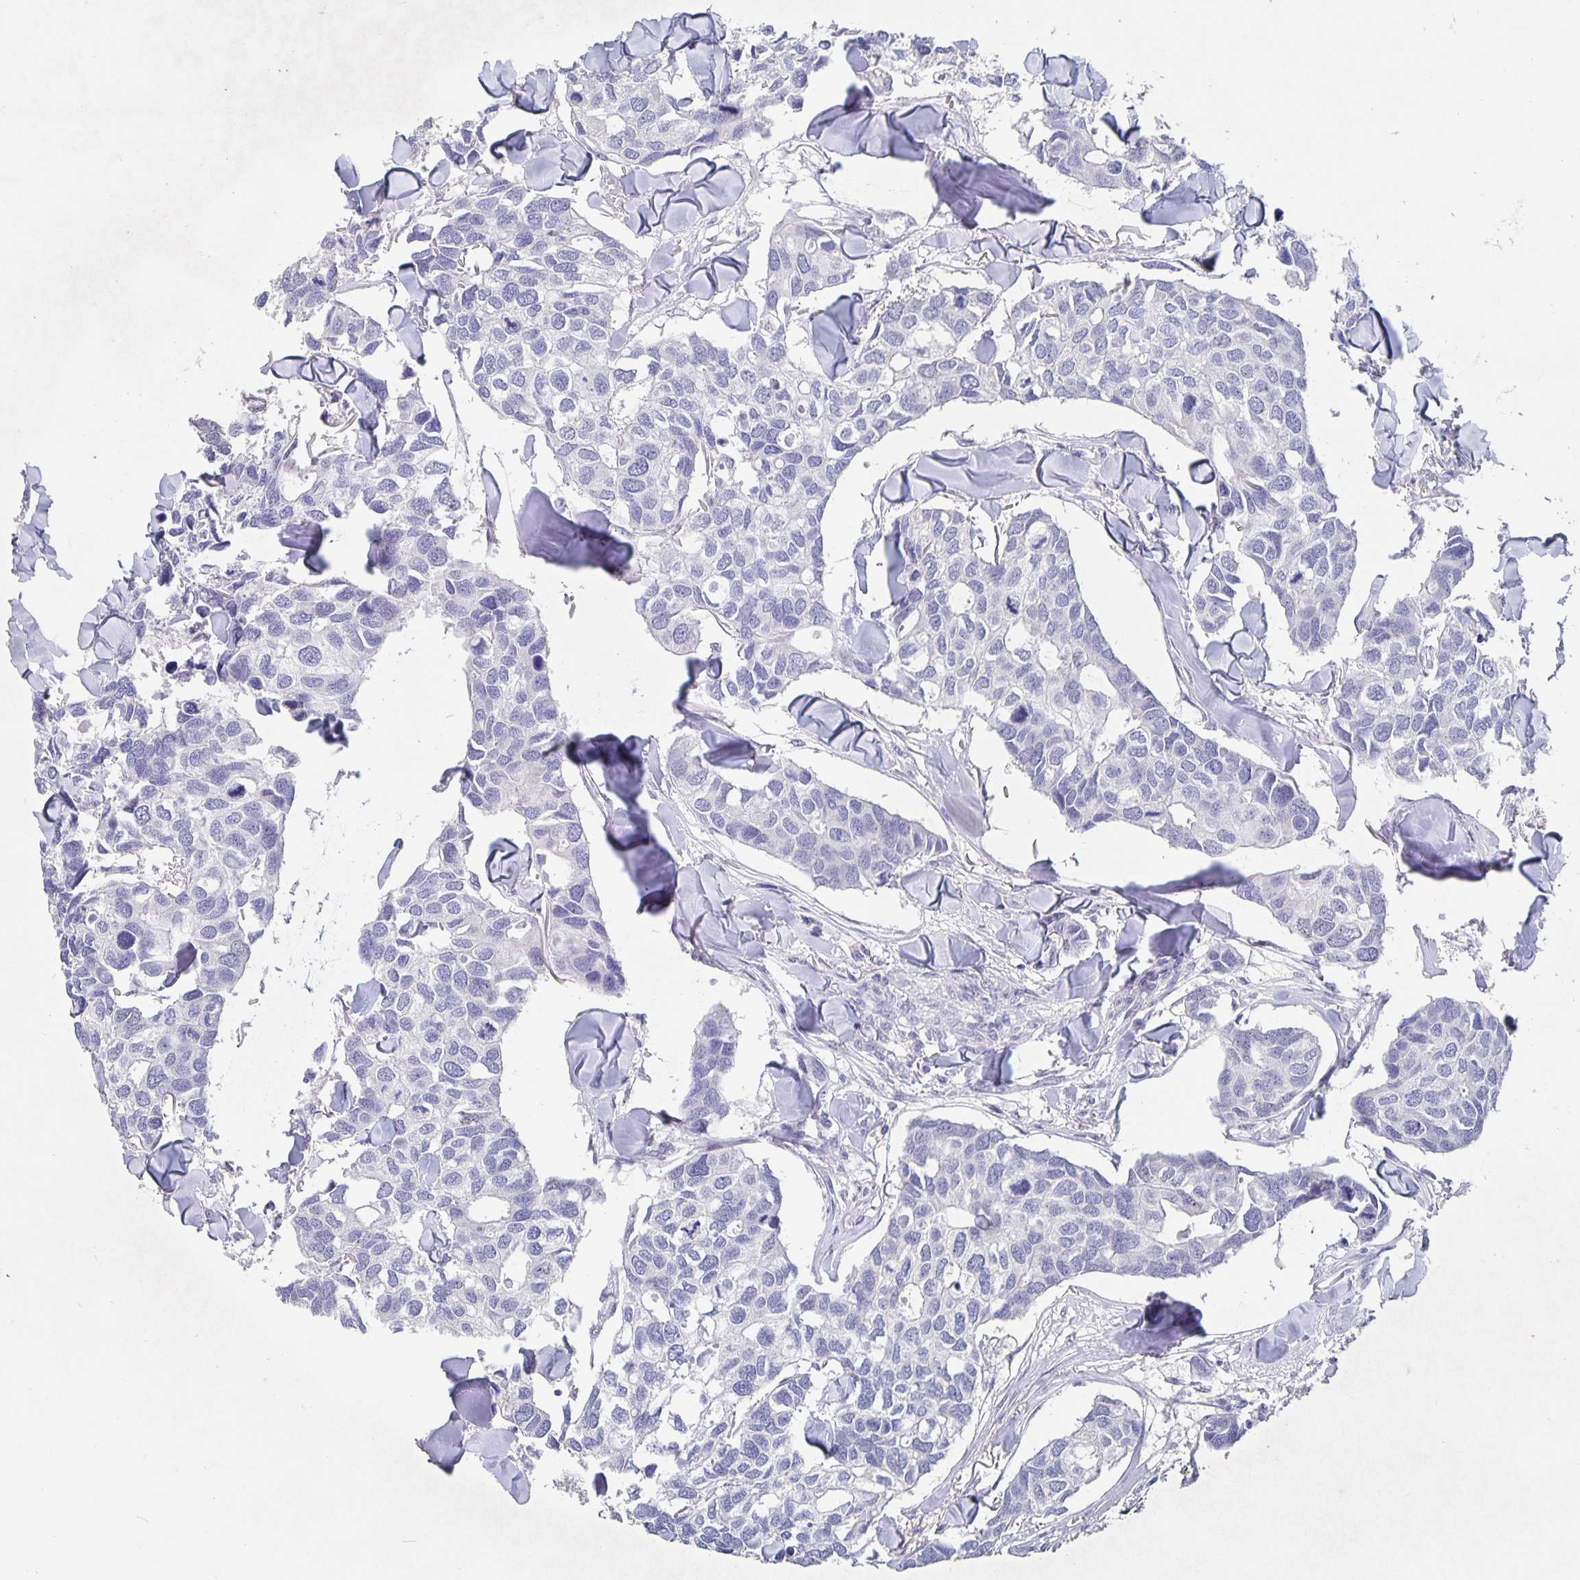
{"staining": {"intensity": "negative", "quantity": "none", "location": "none"}, "tissue": "breast cancer", "cell_type": "Tumor cells", "image_type": "cancer", "snomed": [{"axis": "morphology", "description": "Duct carcinoma"}, {"axis": "topography", "description": "Breast"}], "caption": "Immunohistochemistry (IHC) micrograph of human breast cancer stained for a protein (brown), which shows no staining in tumor cells. (Immunohistochemistry, brightfield microscopy, high magnification).", "gene": "SMOC1", "patient": {"sex": "female", "age": 83}}